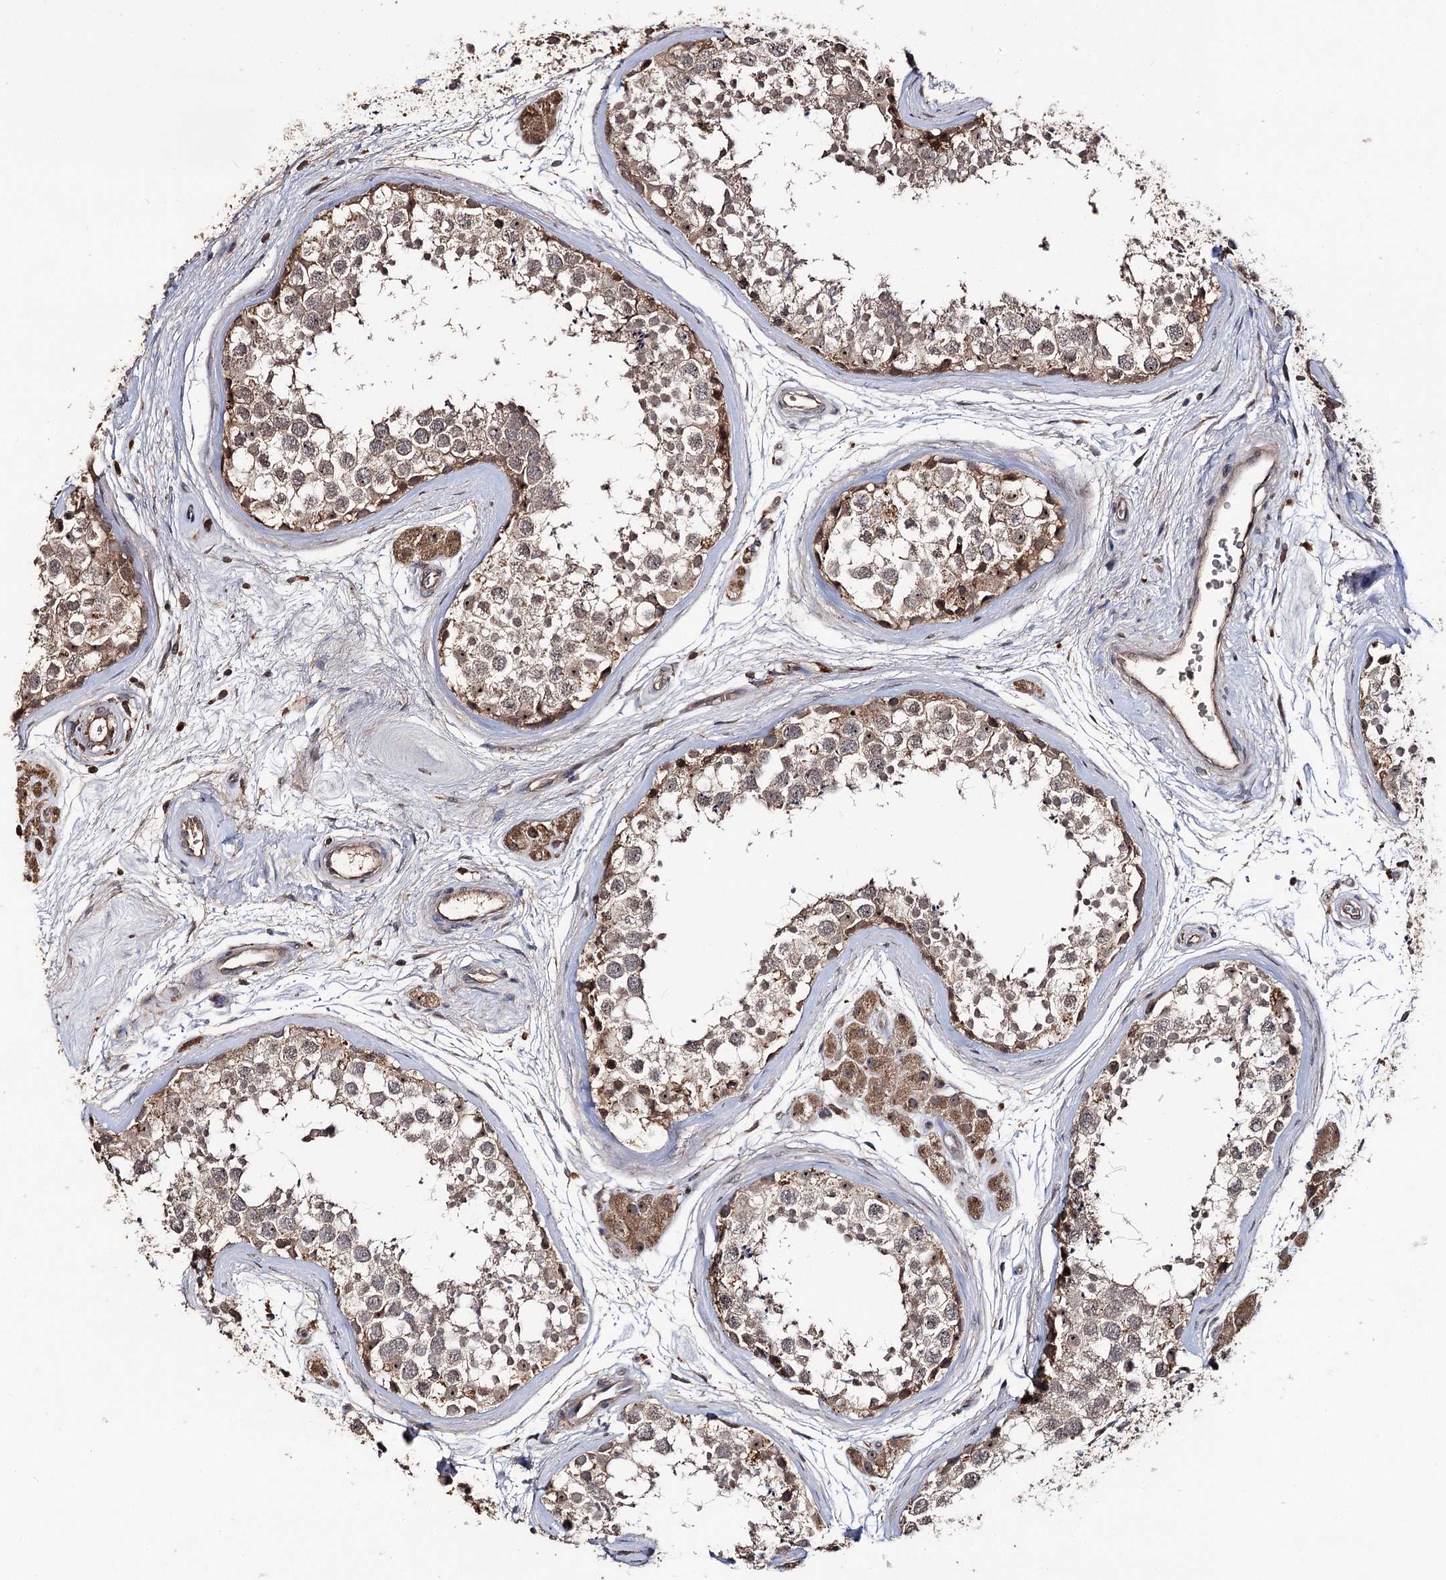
{"staining": {"intensity": "moderate", "quantity": ">75%", "location": "cytoplasmic/membranous,nuclear"}, "tissue": "testis", "cell_type": "Cells in seminiferous ducts", "image_type": "normal", "snomed": [{"axis": "morphology", "description": "Normal tissue, NOS"}, {"axis": "topography", "description": "Testis"}], "caption": "High-power microscopy captured an immunohistochemistry (IHC) photomicrograph of unremarkable testis, revealing moderate cytoplasmic/membranous,nuclear positivity in about >75% of cells in seminiferous ducts. (DAB (3,3'-diaminobenzidine) = brown stain, brightfield microscopy at high magnification).", "gene": "FAM53B", "patient": {"sex": "male", "age": 56}}